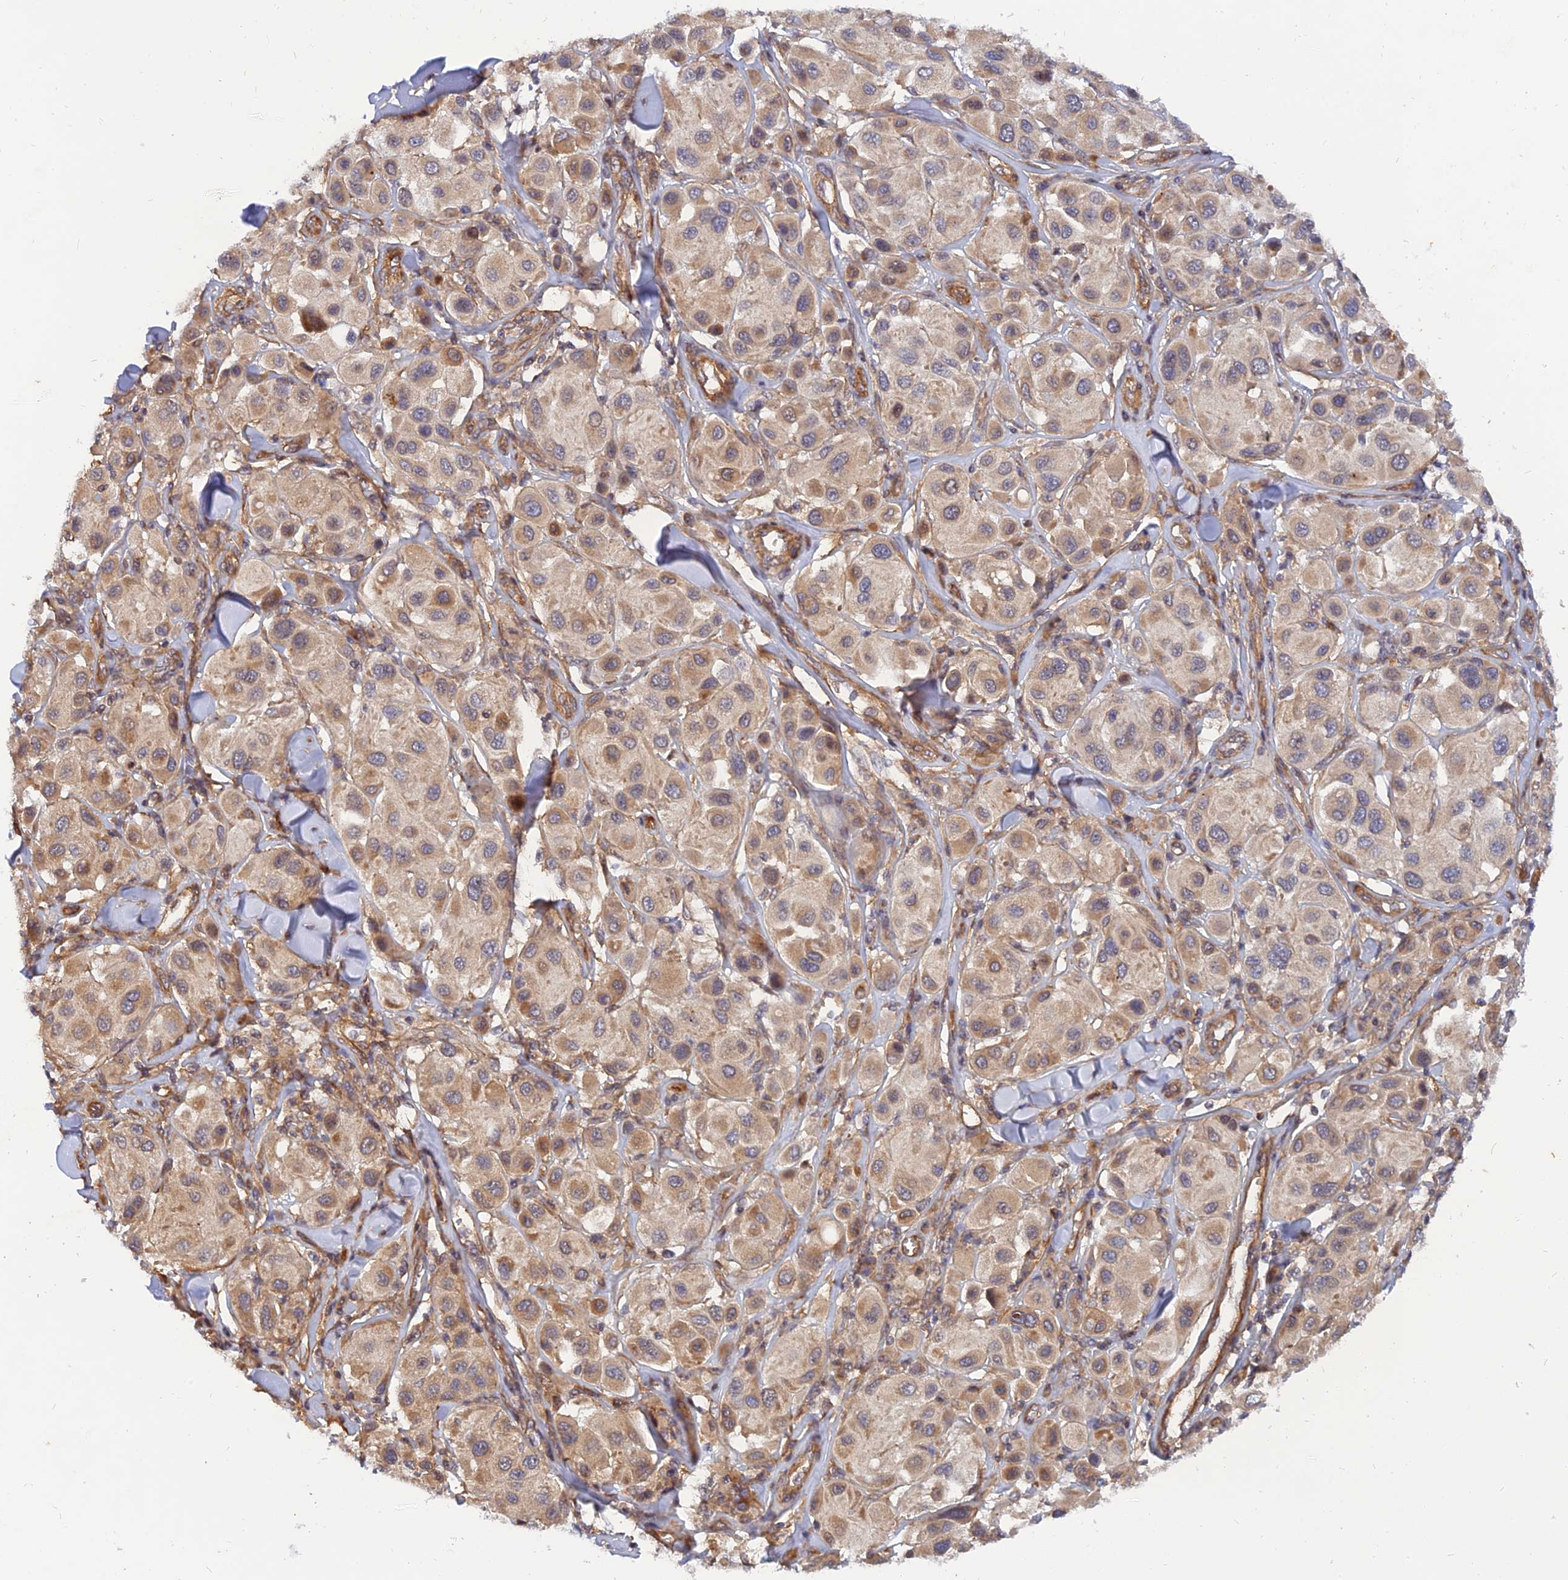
{"staining": {"intensity": "weak", "quantity": ">75%", "location": "cytoplasmic/membranous"}, "tissue": "melanoma", "cell_type": "Tumor cells", "image_type": "cancer", "snomed": [{"axis": "morphology", "description": "Malignant melanoma, Metastatic site"}, {"axis": "topography", "description": "Skin"}], "caption": "Tumor cells demonstrate weak cytoplasmic/membranous expression in about >75% of cells in melanoma.", "gene": "WDR41", "patient": {"sex": "male", "age": 41}}